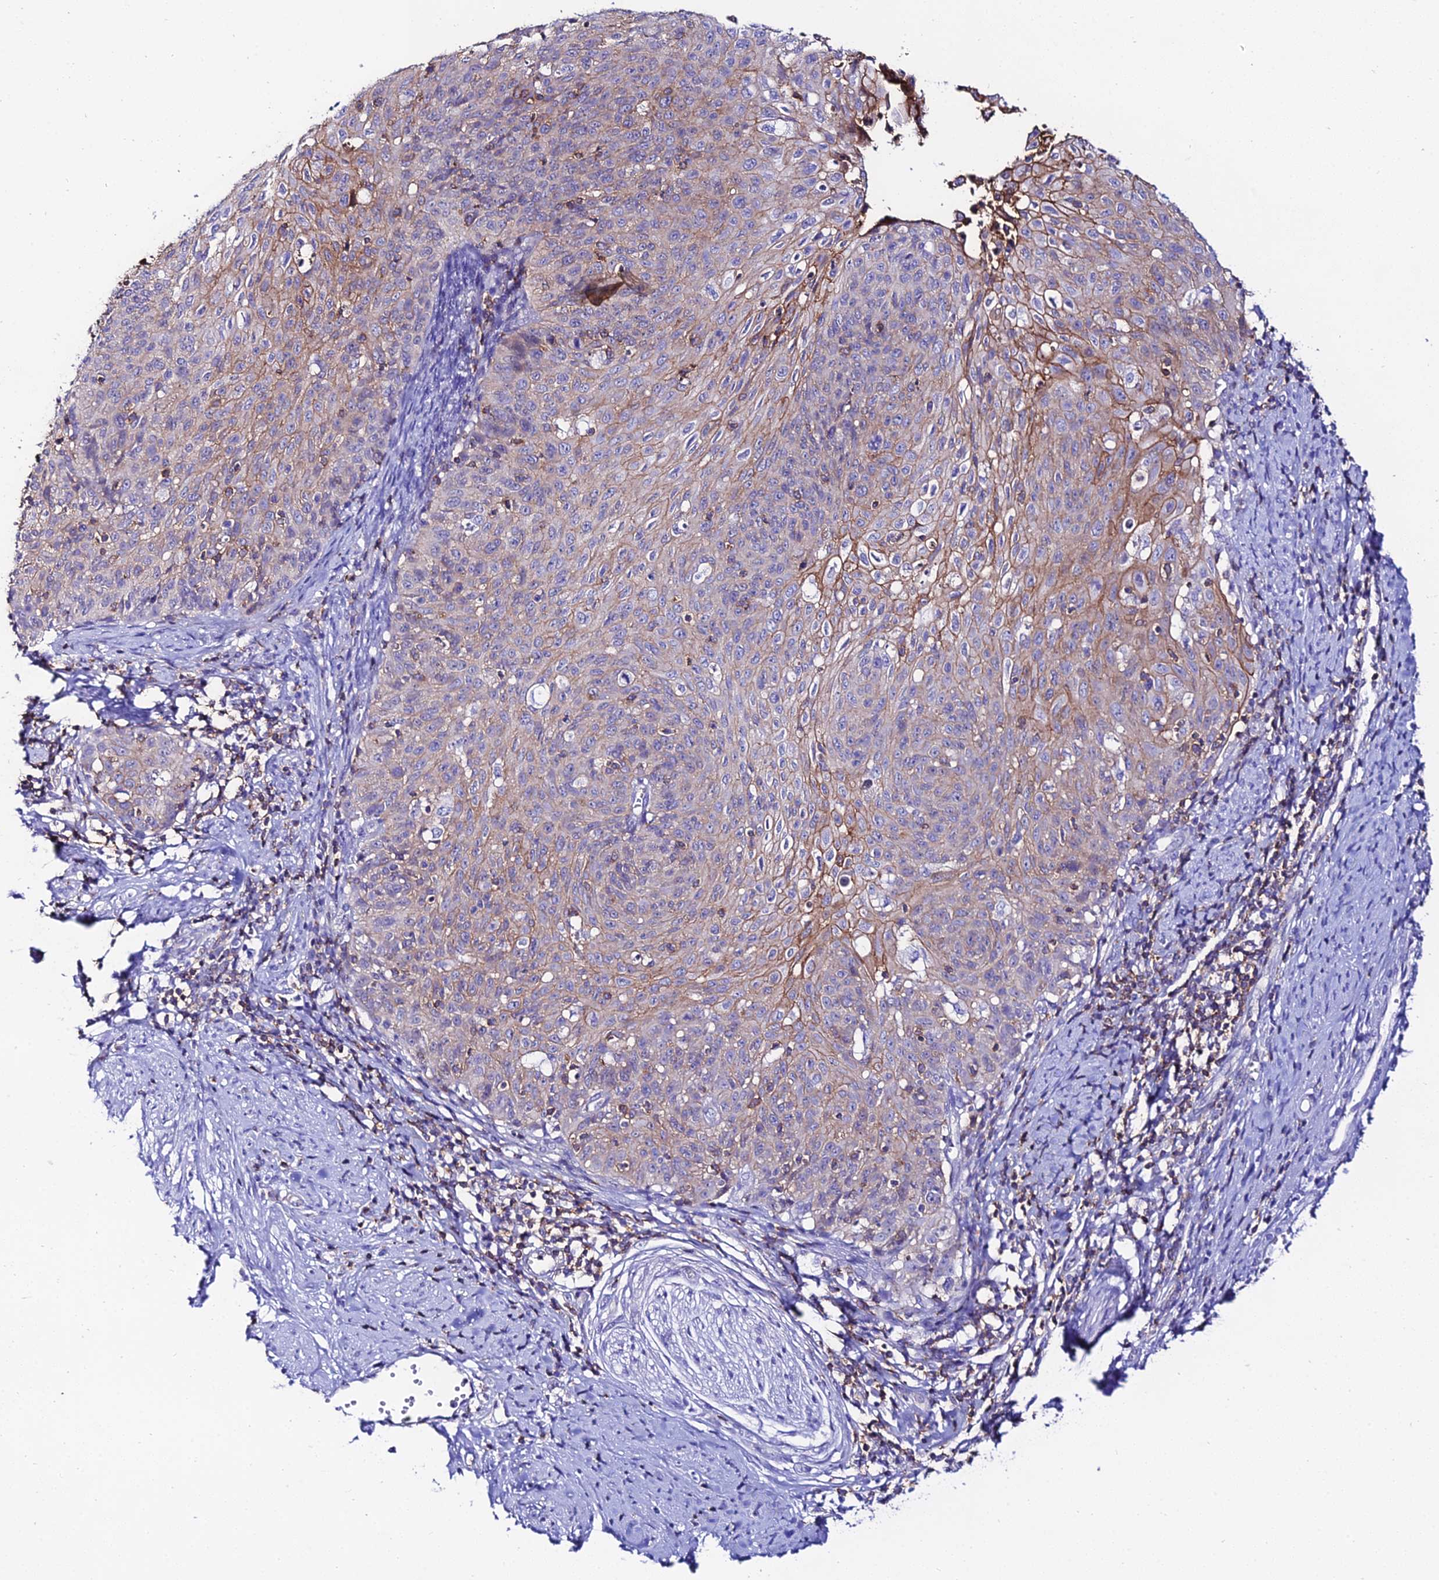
{"staining": {"intensity": "moderate", "quantity": "25%-75%", "location": "cytoplasmic/membranous"}, "tissue": "cervical cancer", "cell_type": "Tumor cells", "image_type": "cancer", "snomed": [{"axis": "morphology", "description": "Squamous cell carcinoma, NOS"}, {"axis": "topography", "description": "Cervix"}], "caption": "Cervical squamous cell carcinoma tissue shows moderate cytoplasmic/membranous staining in about 25%-75% of tumor cells Ihc stains the protein in brown and the nuclei are stained blue.", "gene": "S100A16", "patient": {"sex": "female", "age": 70}}